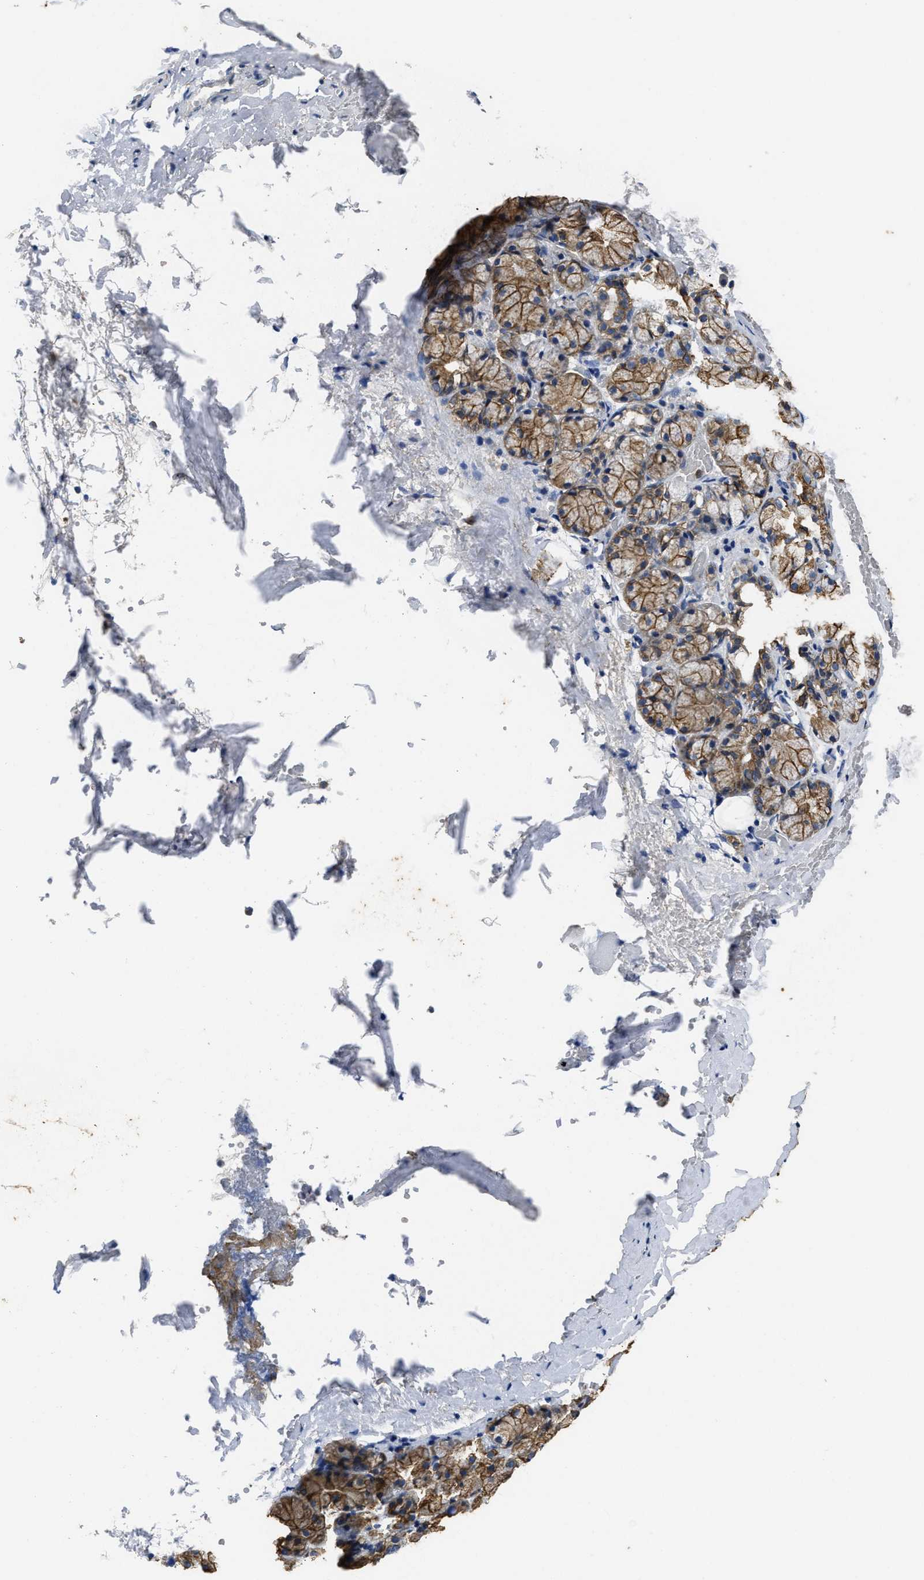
{"staining": {"intensity": "moderate", "quantity": ">75%", "location": "cytoplasmic/membranous"}, "tissue": "salivary gland", "cell_type": "Glandular cells", "image_type": "normal", "snomed": [{"axis": "morphology", "description": "Normal tissue, NOS"}, {"axis": "topography", "description": "Salivary gland"}], "caption": "Immunohistochemistry (IHC) (DAB) staining of unremarkable salivary gland shows moderate cytoplasmic/membranous protein expression in about >75% of glandular cells. (DAB (3,3'-diaminobenzidine) IHC, brown staining for protein, blue staining for nuclei).", "gene": "CTNNA1", "patient": {"sex": "female", "age": 24}}